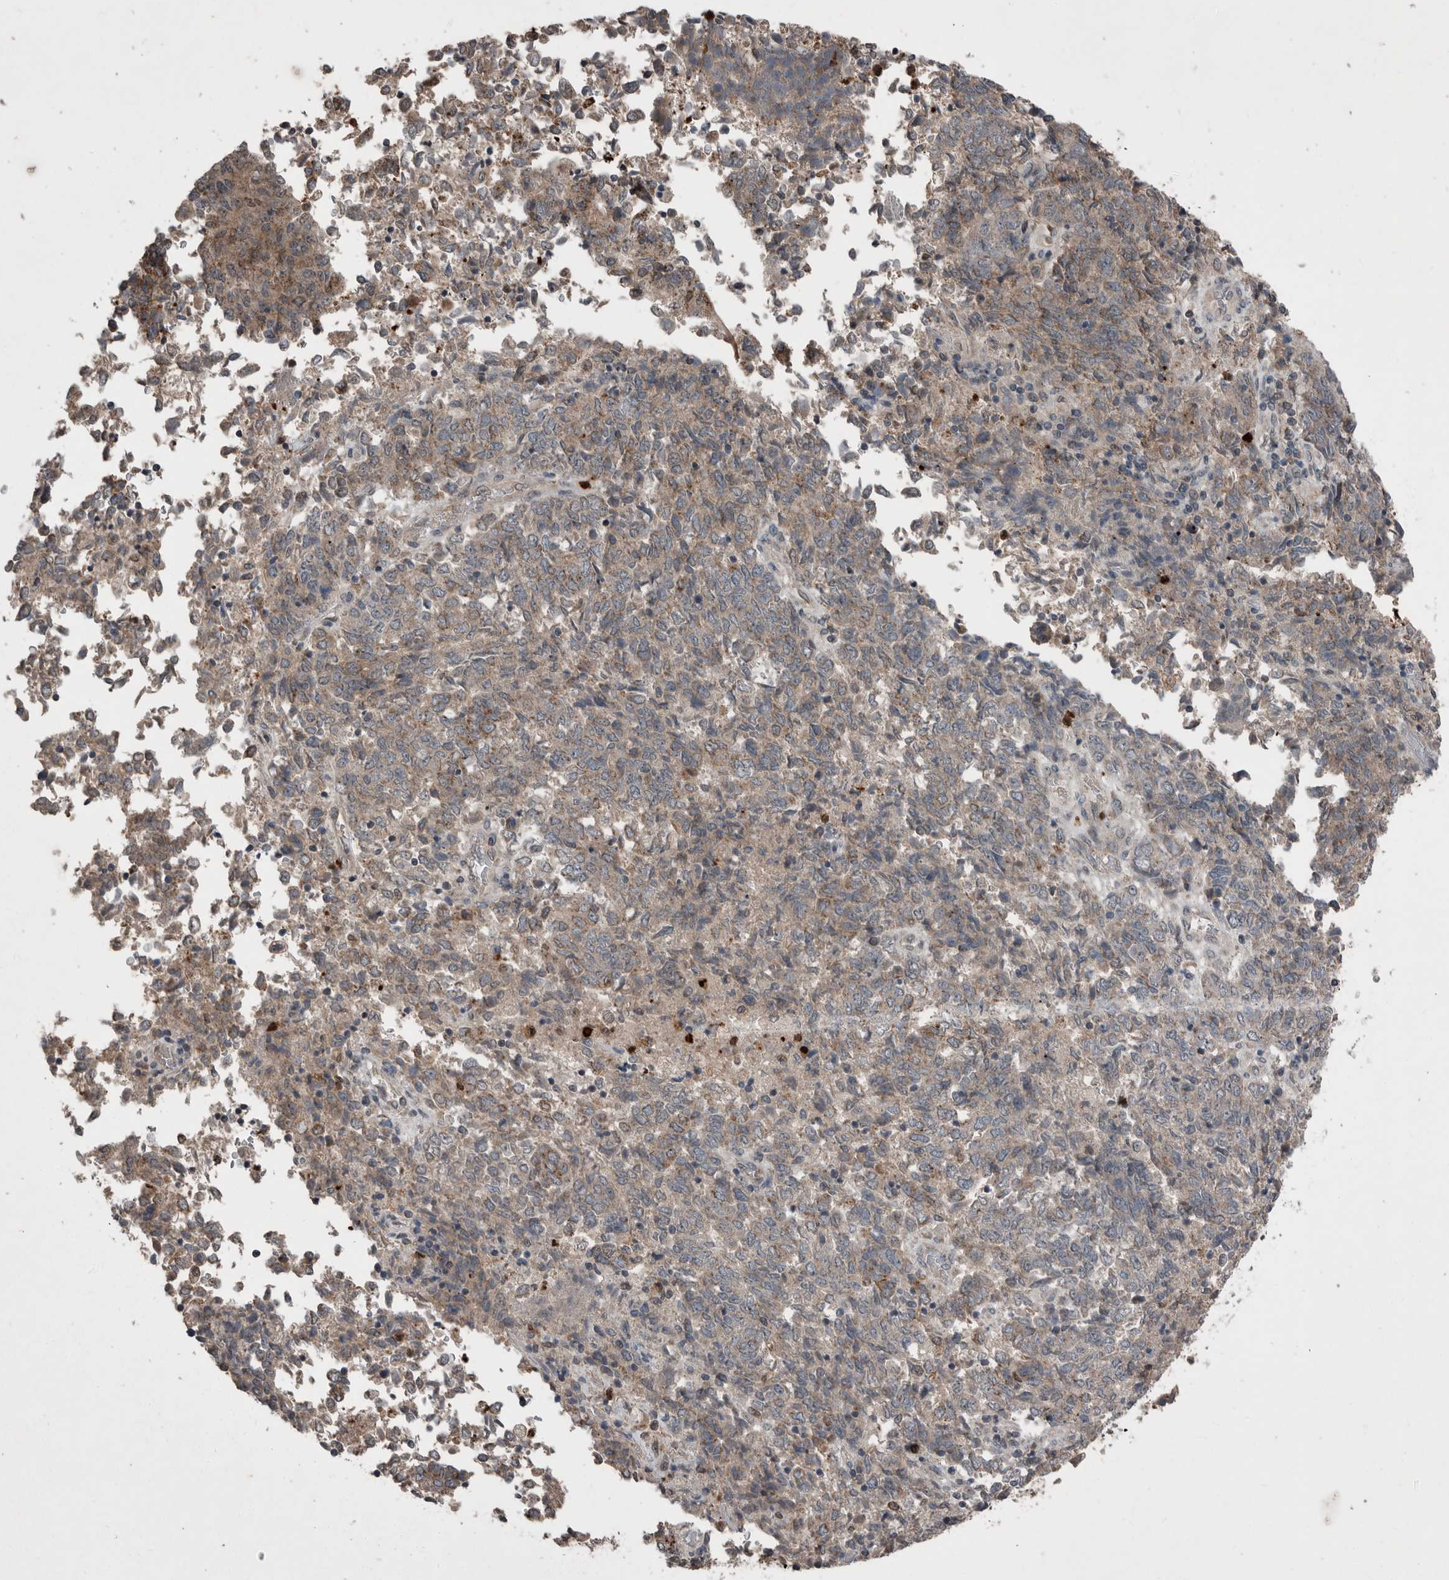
{"staining": {"intensity": "weak", "quantity": ">75%", "location": "cytoplasmic/membranous"}, "tissue": "endometrial cancer", "cell_type": "Tumor cells", "image_type": "cancer", "snomed": [{"axis": "morphology", "description": "Adenocarcinoma, NOS"}, {"axis": "topography", "description": "Endometrium"}], "caption": "The immunohistochemical stain labels weak cytoplasmic/membranous positivity in tumor cells of endometrial cancer (adenocarcinoma) tissue.", "gene": "SCP2", "patient": {"sex": "female", "age": 80}}